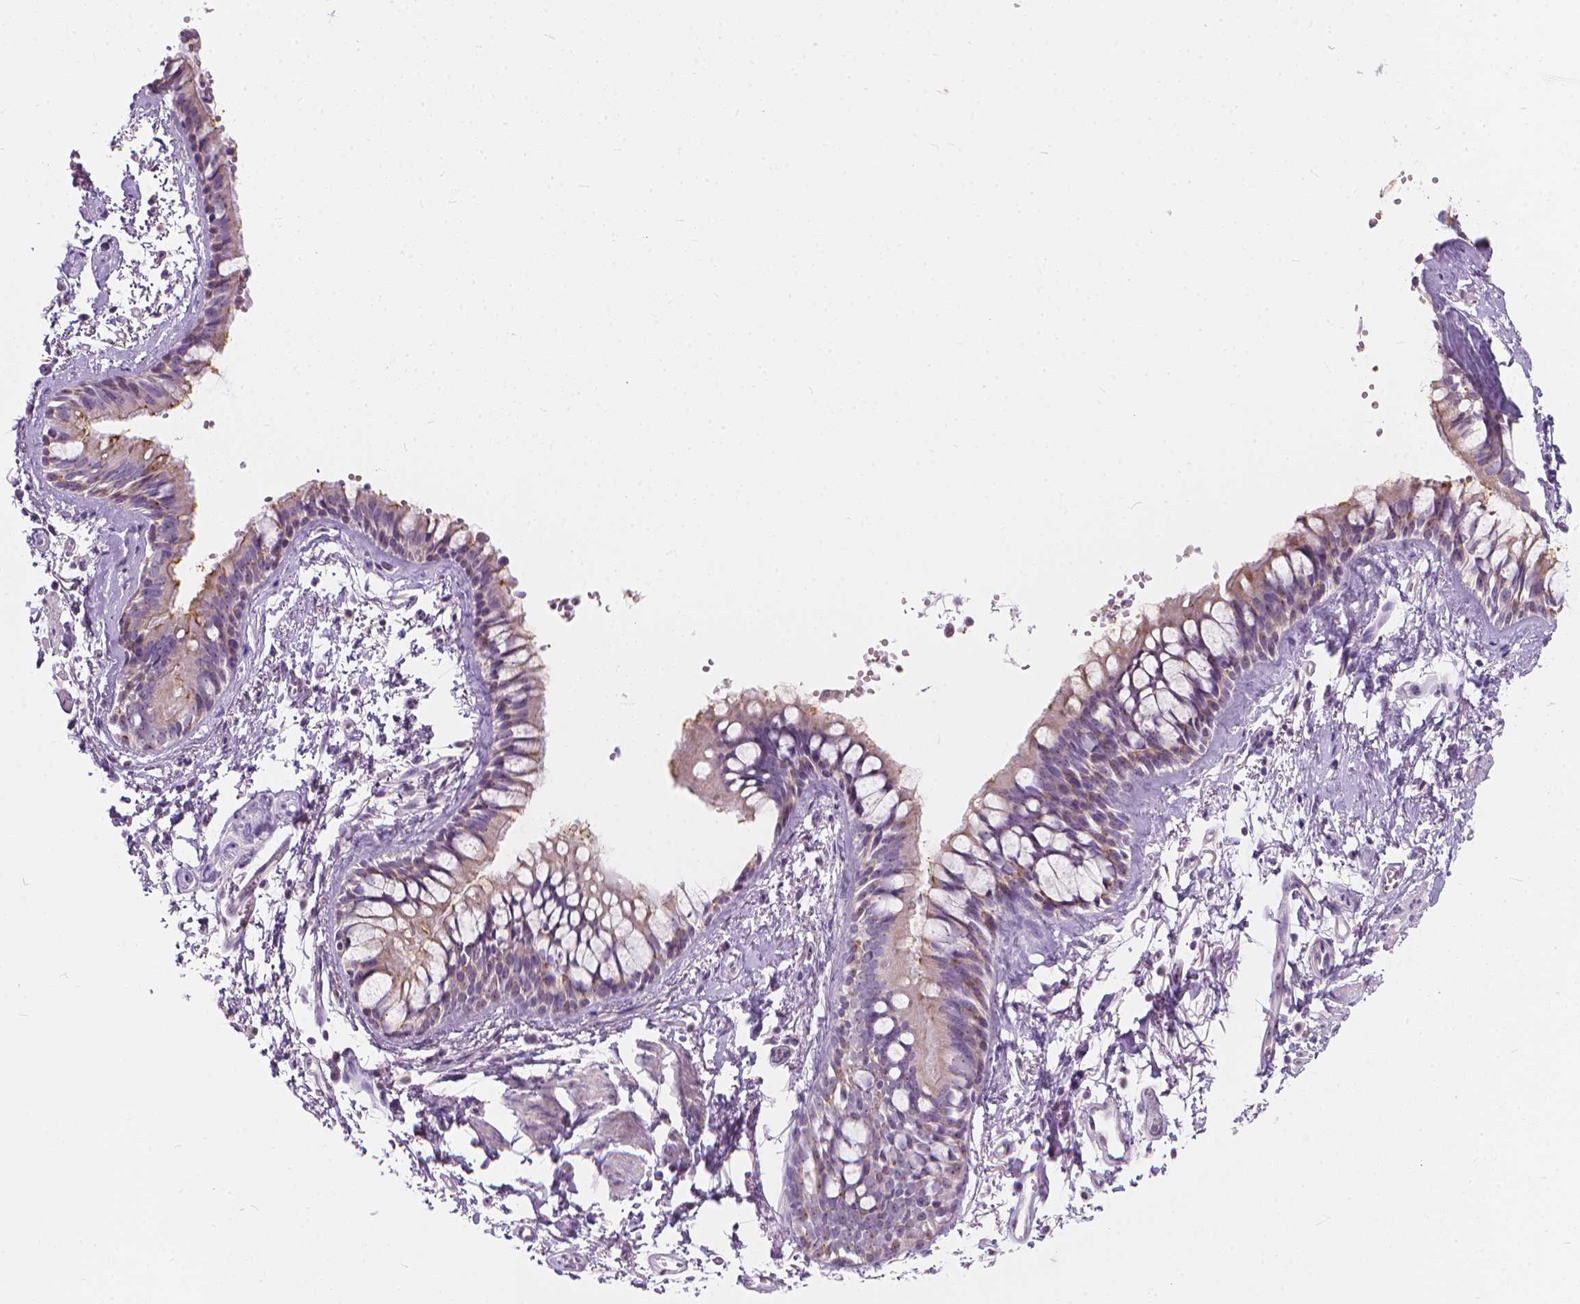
{"staining": {"intensity": "negative", "quantity": "none", "location": "none"}, "tissue": "bronchus", "cell_type": "Respiratory epithelial cells", "image_type": "normal", "snomed": [{"axis": "morphology", "description": "Normal tissue, NOS"}, {"axis": "topography", "description": "Bronchus"}], "caption": "DAB immunohistochemical staining of normal human bronchus reveals no significant staining in respiratory epithelial cells.", "gene": "GPRC5A", "patient": {"sex": "female", "age": 59}}